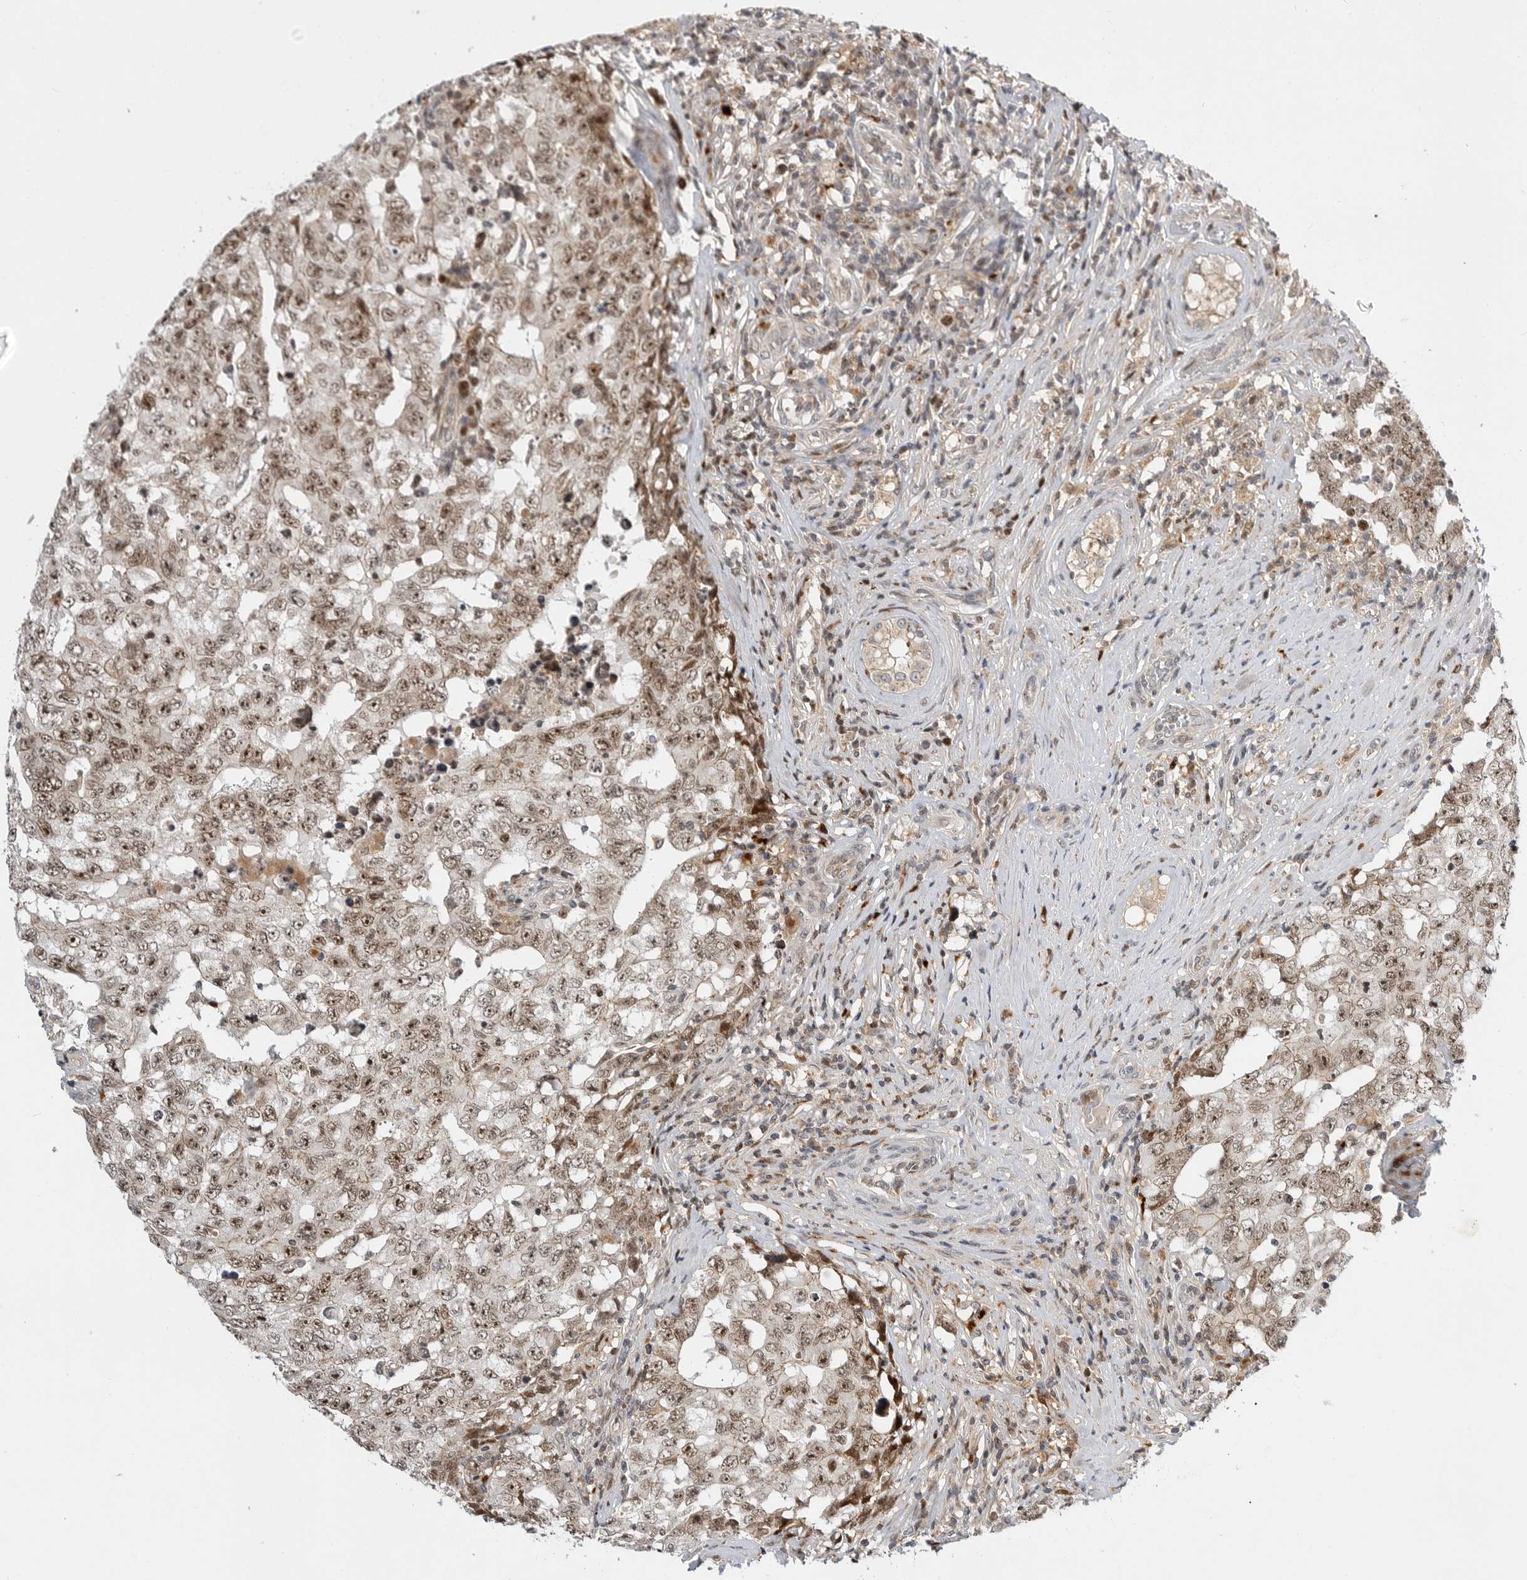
{"staining": {"intensity": "moderate", "quantity": ">75%", "location": "nuclear"}, "tissue": "testis cancer", "cell_type": "Tumor cells", "image_type": "cancer", "snomed": [{"axis": "morphology", "description": "Carcinoma, Embryonal, NOS"}, {"axis": "topography", "description": "Testis"}], "caption": "Human testis cancer stained with a brown dye shows moderate nuclear positive staining in approximately >75% of tumor cells.", "gene": "CSNK1G3", "patient": {"sex": "male", "age": 26}}